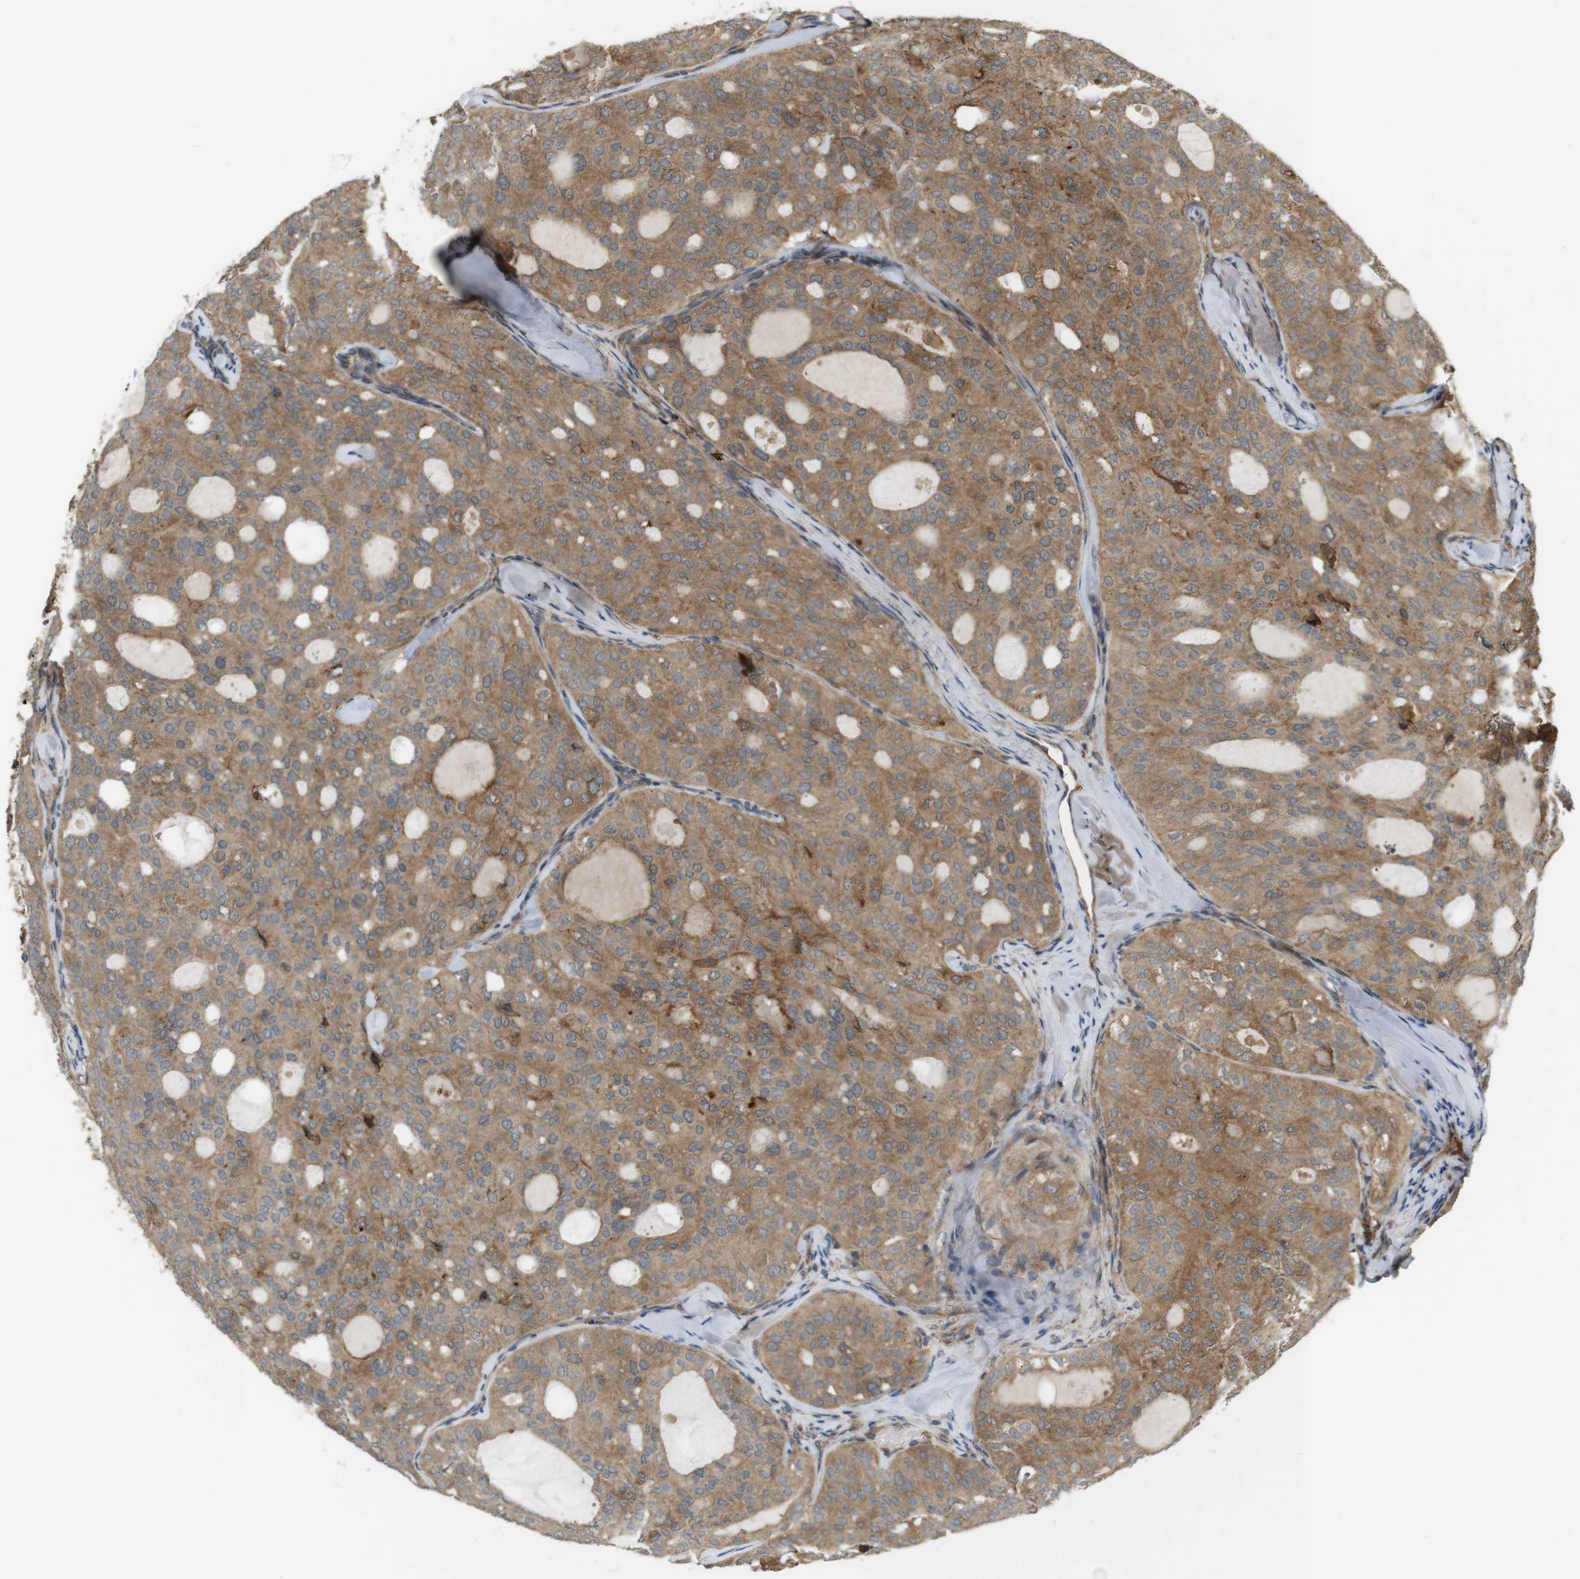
{"staining": {"intensity": "moderate", "quantity": ">75%", "location": "cytoplasmic/membranous"}, "tissue": "thyroid cancer", "cell_type": "Tumor cells", "image_type": "cancer", "snomed": [{"axis": "morphology", "description": "Follicular adenoma carcinoma, NOS"}, {"axis": "topography", "description": "Thyroid gland"}], "caption": "Human thyroid cancer (follicular adenoma carcinoma) stained with a protein marker reveals moderate staining in tumor cells.", "gene": "DDAH2", "patient": {"sex": "male", "age": 75}}